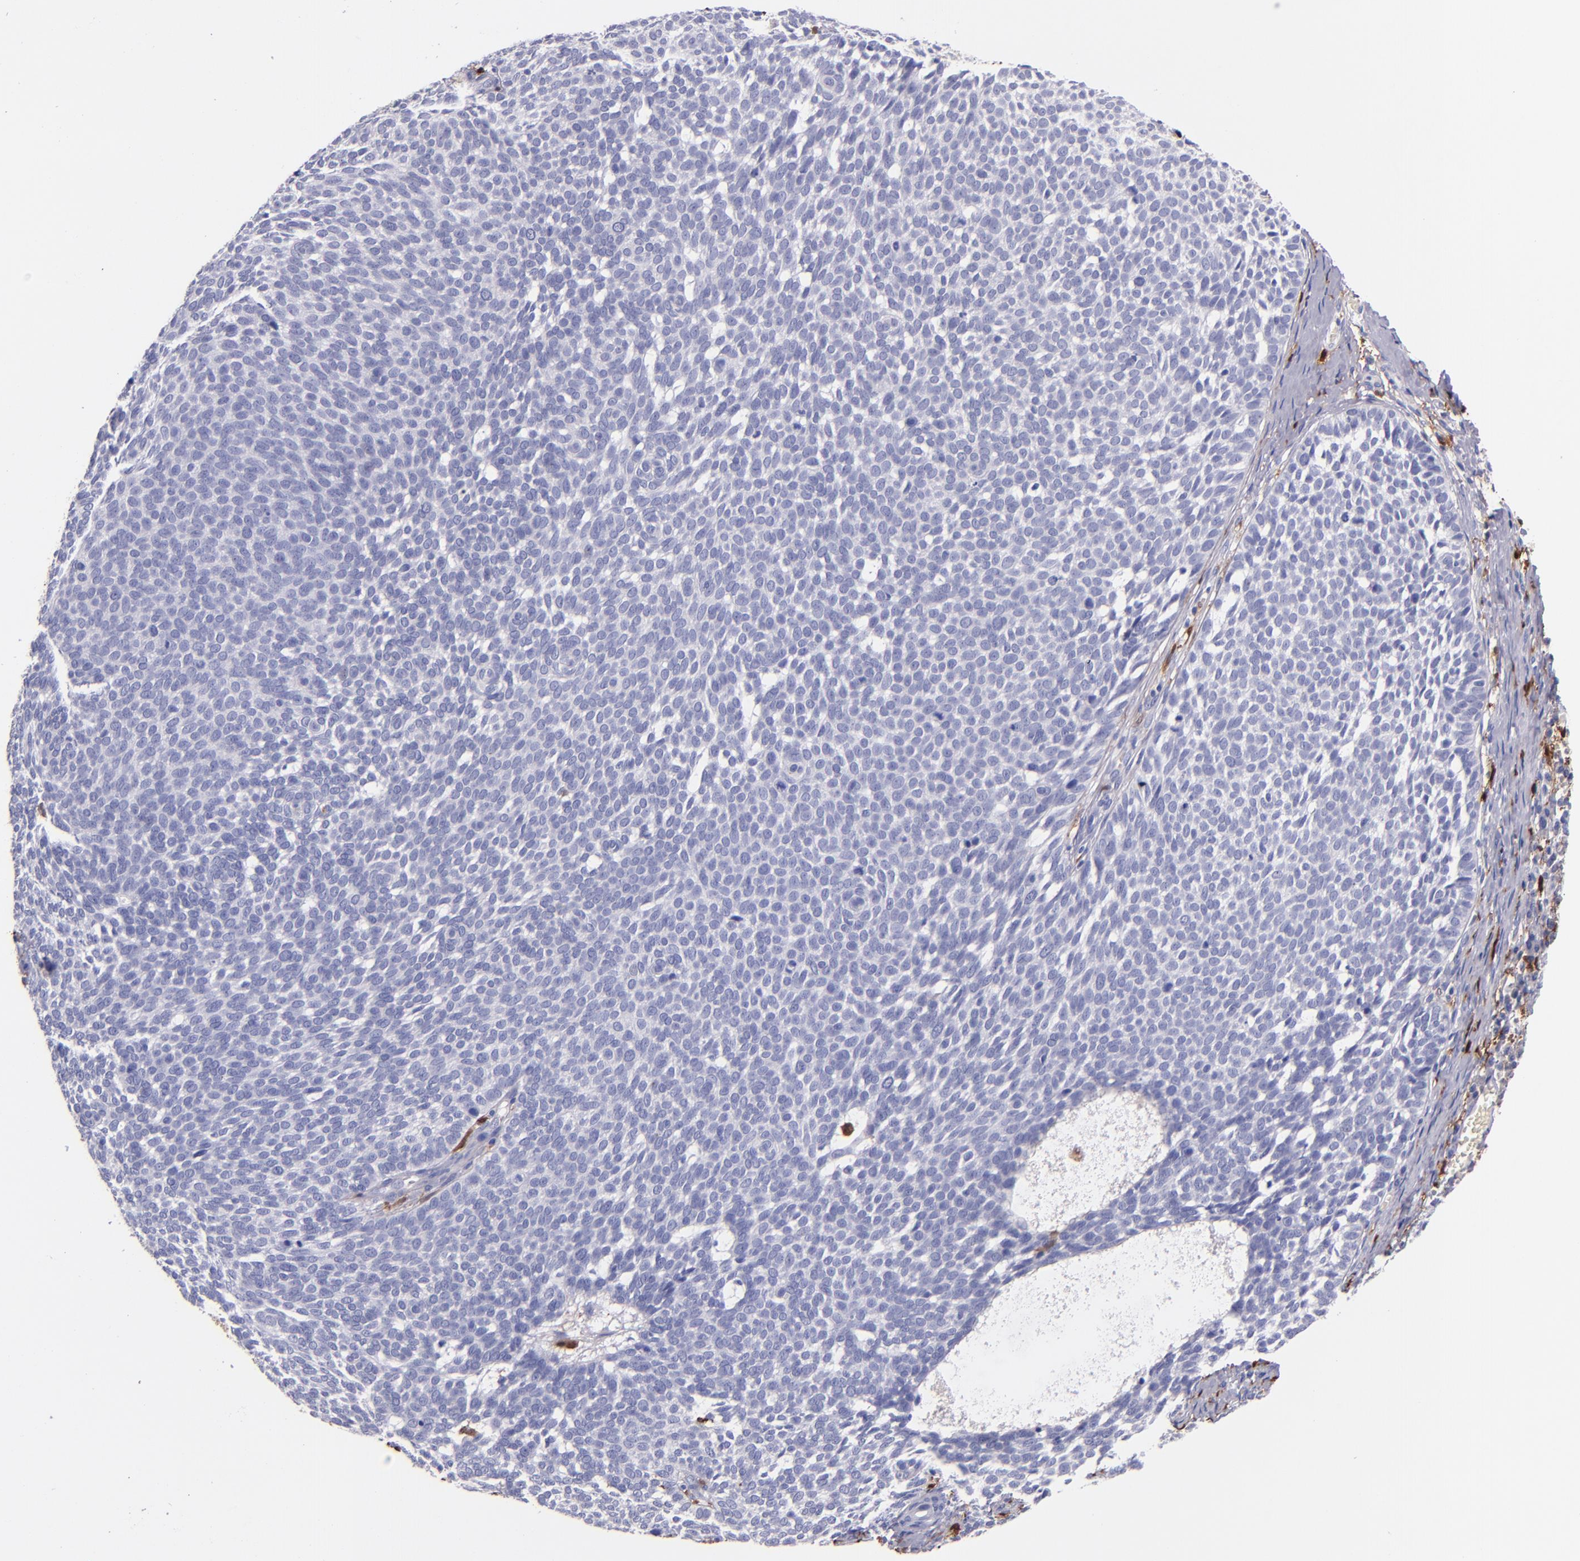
{"staining": {"intensity": "negative", "quantity": "none", "location": "none"}, "tissue": "skin cancer", "cell_type": "Tumor cells", "image_type": "cancer", "snomed": [{"axis": "morphology", "description": "Basal cell carcinoma"}, {"axis": "topography", "description": "Skin"}], "caption": "Immunohistochemistry micrograph of neoplastic tissue: basal cell carcinoma (skin) stained with DAB demonstrates no significant protein positivity in tumor cells.", "gene": "F13A1", "patient": {"sex": "male", "age": 63}}